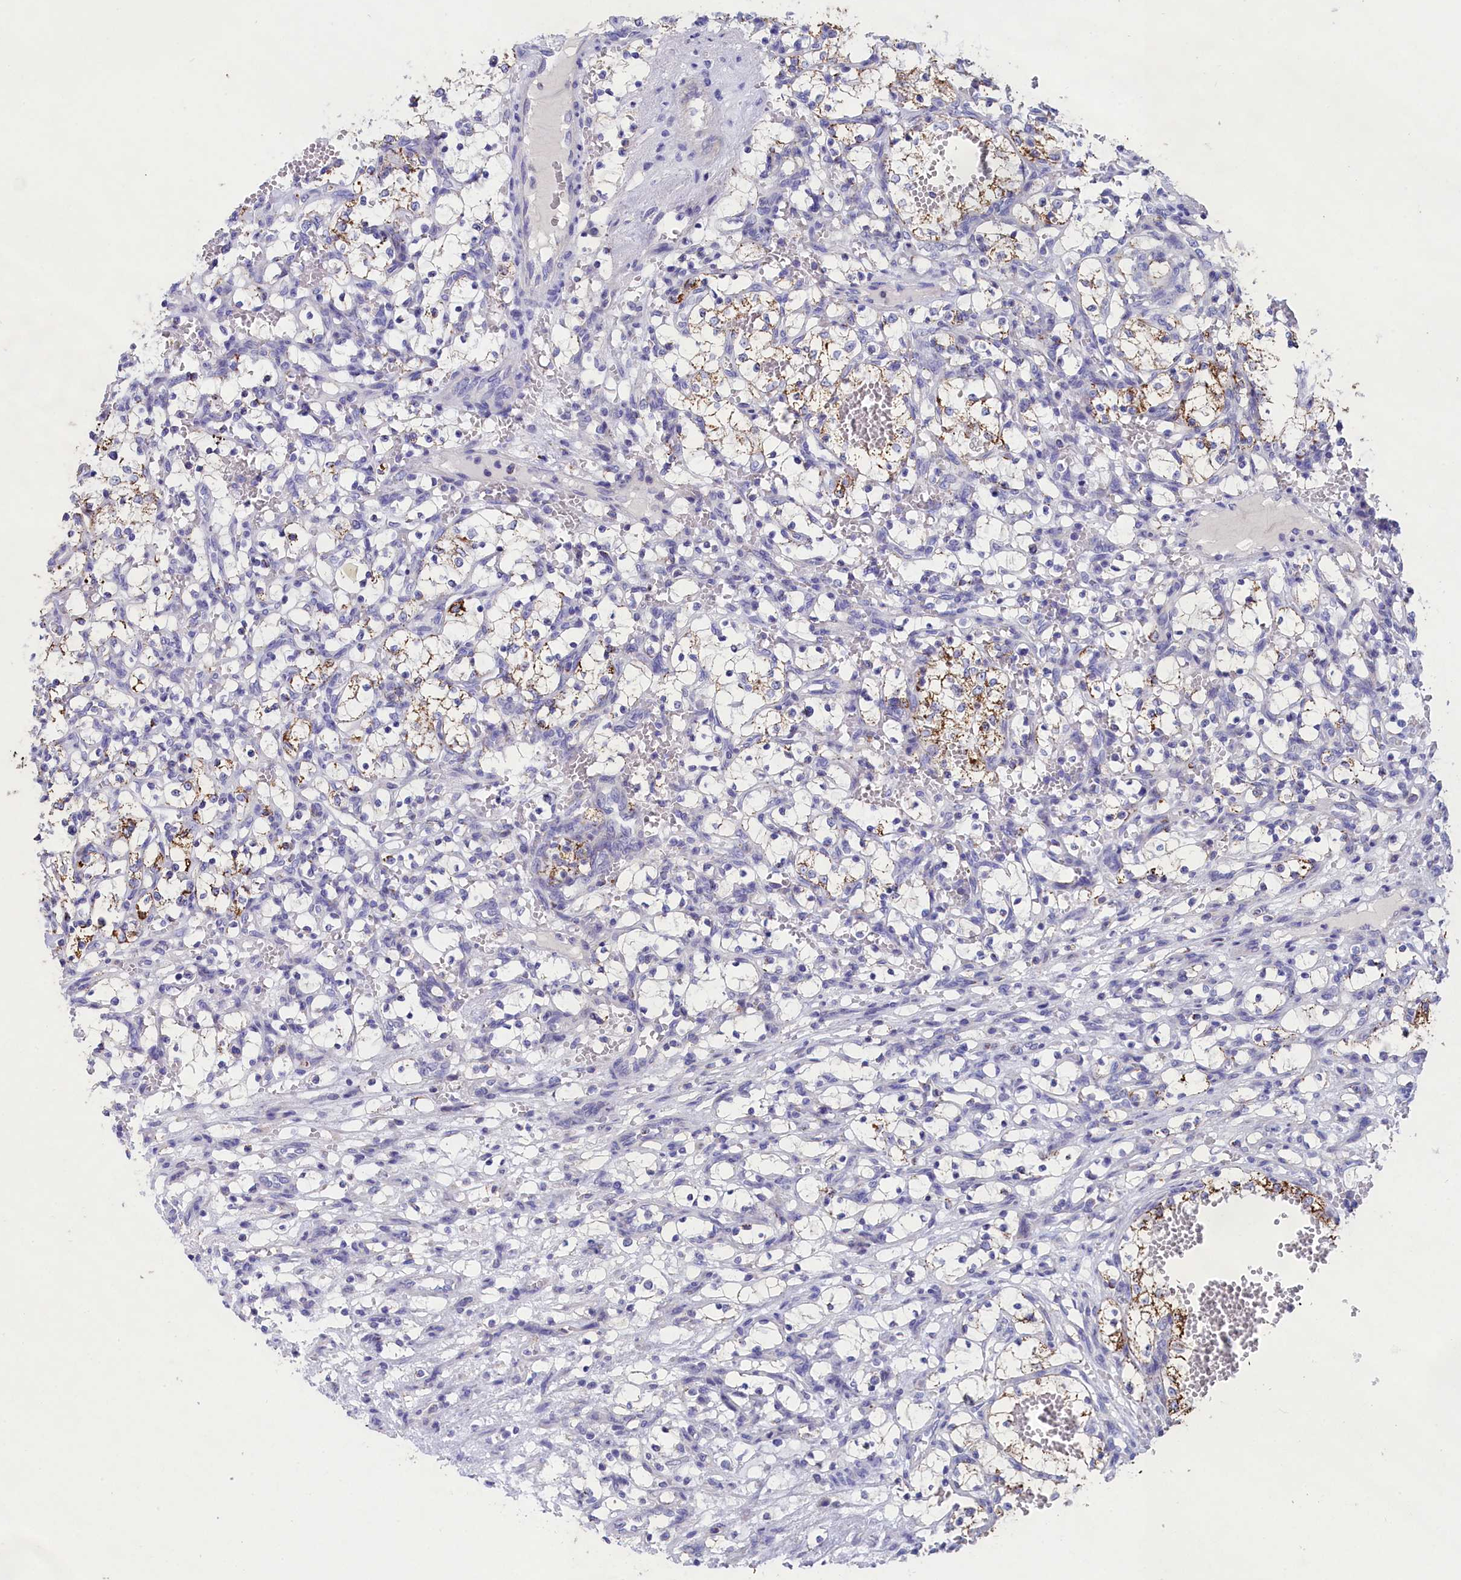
{"staining": {"intensity": "negative", "quantity": "none", "location": "none"}, "tissue": "renal cancer", "cell_type": "Tumor cells", "image_type": "cancer", "snomed": [{"axis": "morphology", "description": "Adenocarcinoma, NOS"}, {"axis": "topography", "description": "Kidney"}], "caption": "DAB immunohistochemical staining of human renal cancer (adenocarcinoma) demonstrates no significant expression in tumor cells.", "gene": "PRDM12", "patient": {"sex": "female", "age": 69}}